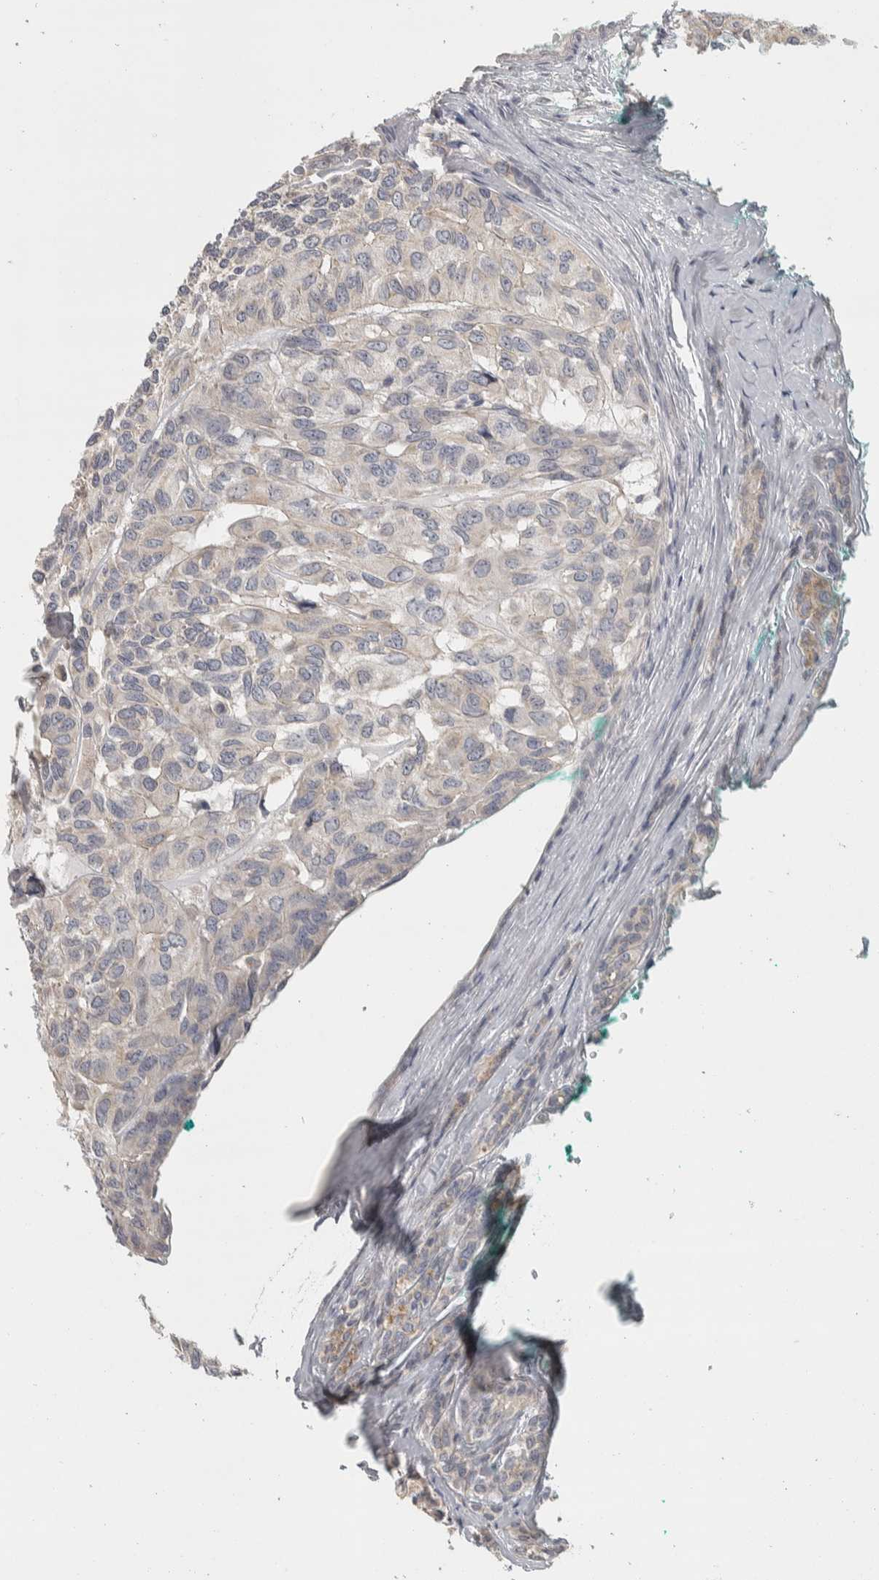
{"staining": {"intensity": "negative", "quantity": "none", "location": "none"}, "tissue": "head and neck cancer", "cell_type": "Tumor cells", "image_type": "cancer", "snomed": [{"axis": "morphology", "description": "Adenocarcinoma, NOS"}, {"axis": "topography", "description": "Salivary gland, NOS"}, {"axis": "topography", "description": "Head-Neck"}], "caption": "DAB immunohistochemical staining of head and neck cancer displays no significant expression in tumor cells. (Stains: DAB IHC with hematoxylin counter stain, Microscopy: brightfield microscopy at high magnification).", "gene": "DCXR", "patient": {"sex": "female", "age": 76}}